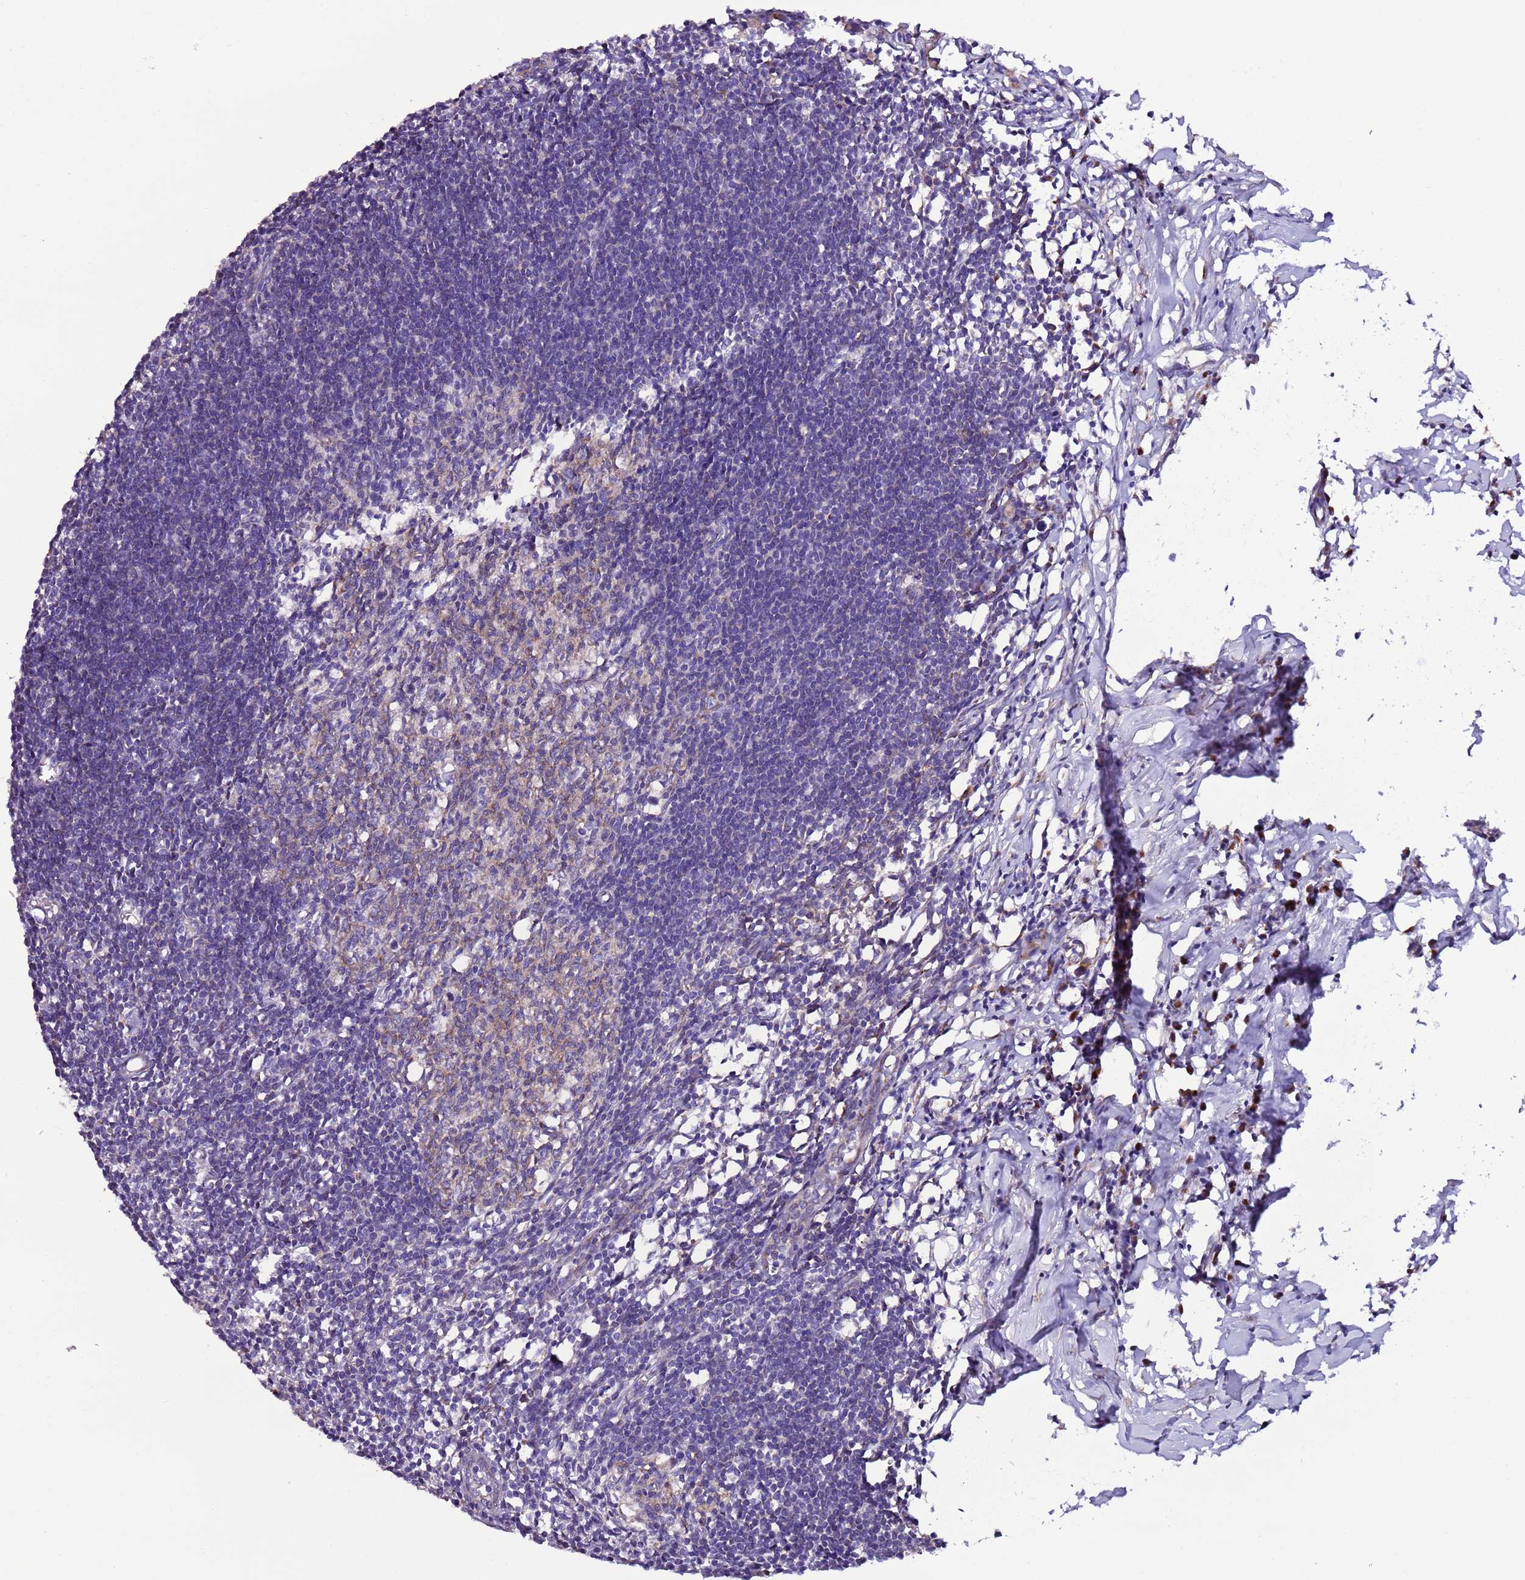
{"staining": {"intensity": "moderate", "quantity": "25%-75%", "location": "cytoplasmic/membranous"}, "tissue": "lymph node", "cell_type": "Germinal center cells", "image_type": "normal", "snomed": [{"axis": "morphology", "description": "Normal tissue, NOS"}, {"axis": "morphology", "description": "Malignant melanoma, Metastatic site"}, {"axis": "topography", "description": "Lymph node"}], "caption": "Moderate cytoplasmic/membranous protein expression is present in about 25%-75% of germinal center cells in lymph node. (brown staining indicates protein expression, while blue staining denotes nuclei).", "gene": "AHI1", "patient": {"sex": "male", "age": 41}}